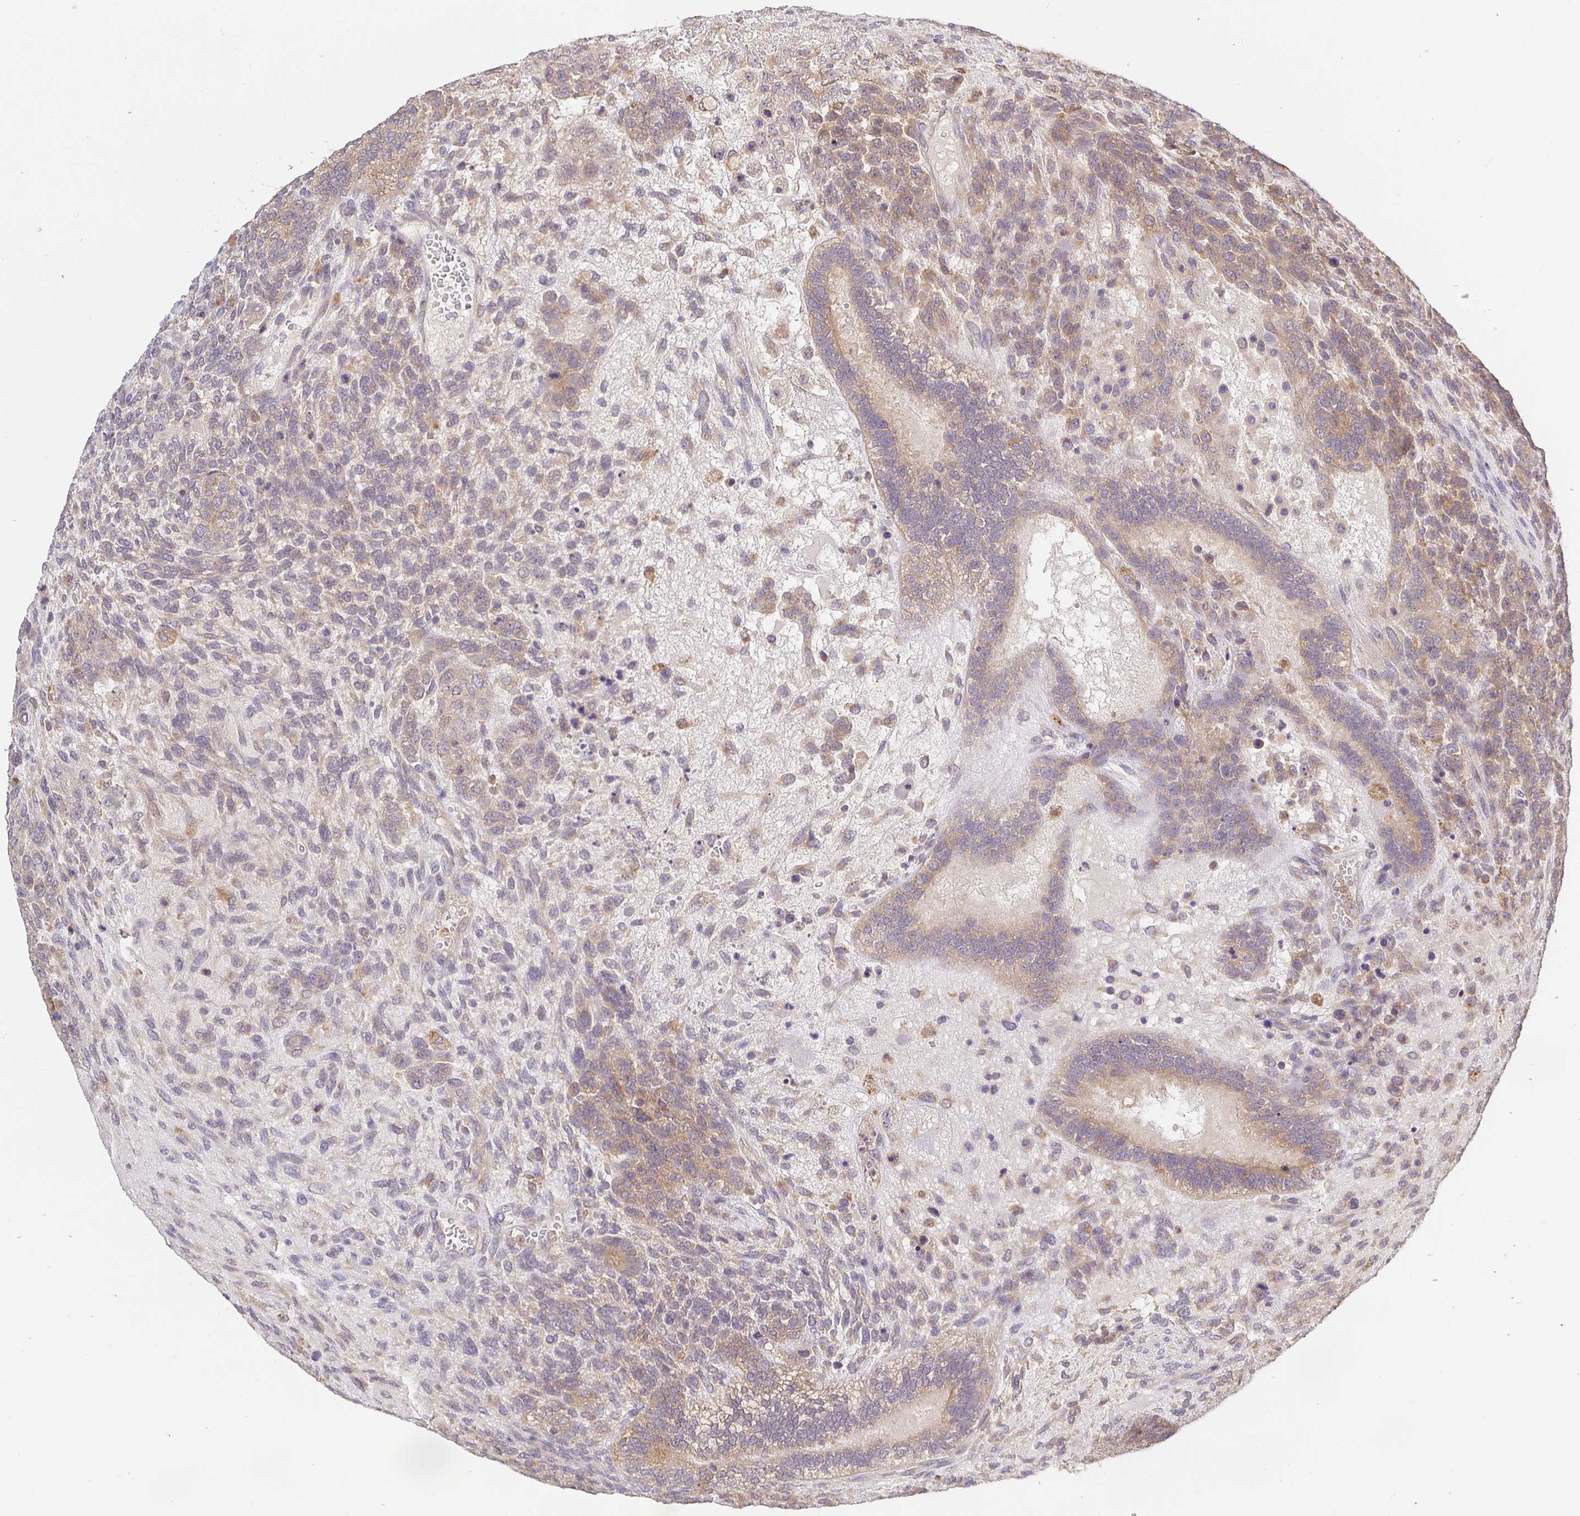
{"staining": {"intensity": "weak", "quantity": "25%-75%", "location": "cytoplasmic/membranous"}, "tissue": "testis cancer", "cell_type": "Tumor cells", "image_type": "cancer", "snomed": [{"axis": "morphology", "description": "Normal tissue, NOS"}, {"axis": "morphology", "description": "Carcinoma, Embryonal, NOS"}, {"axis": "topography", "description": "Testis"}, {"axis": "topography", "description": "Epididymis"}], "caption": "Protein analysis of testis cancer (embryonal carcinoma) tissue displays weak cytoplasmic/membranous staining in about 25%-75% of tumor cells.", "gene": "ATP6V1F", "patient": {"sex": "male", "age": 23}}